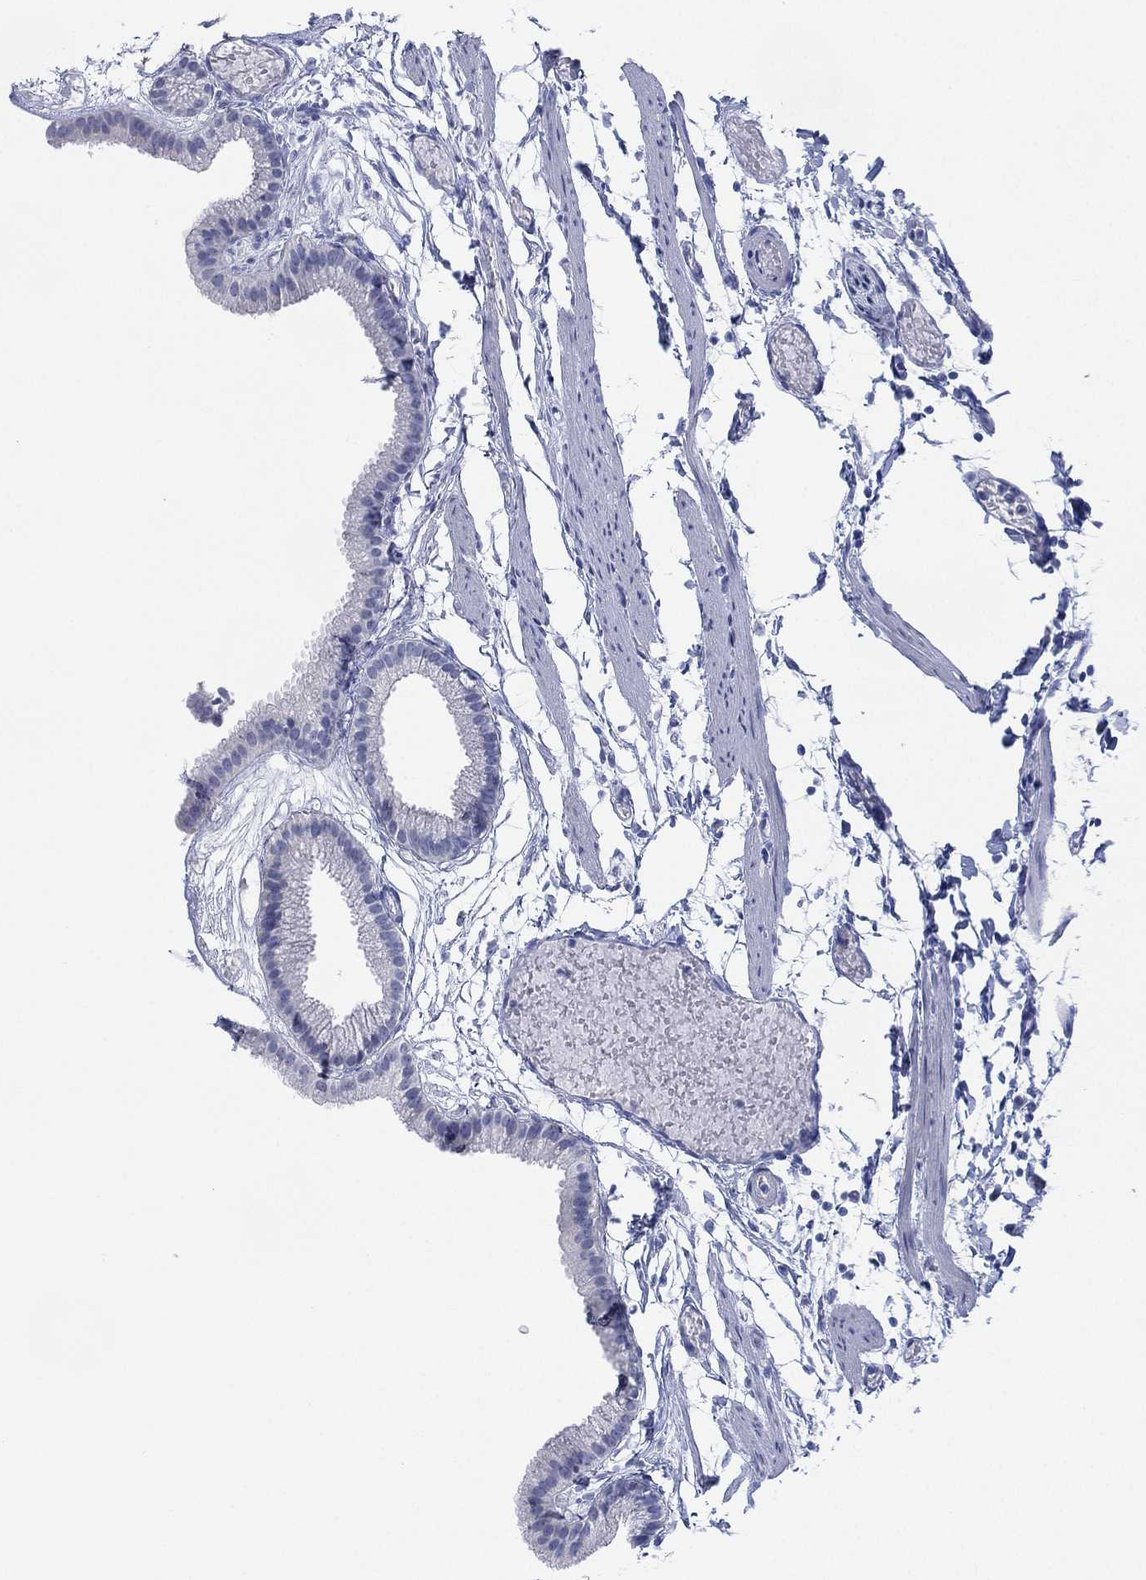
{"staining": {"intensity": "negative", "quantity": "none", "location": "none"}, "tissue": "gallbladder", "cell_type": "Glandular cells", "image_type": "normal", "snomed": [{"axis": "morphology", "description": "Normal tissue, NOS"}, {"axis": "topography", "description": "Gallbladder"}], "caption": "Micrograph shows no significant protein positivity in glandular cells of benign gallbladder. Brightfield microscopy of immunohistochemistry stained with DAB (brown) and hematoxylin (blue), captured at high magnification.", "gene": "ADAD2", "patient": {"sex": "female", "age": 45}}